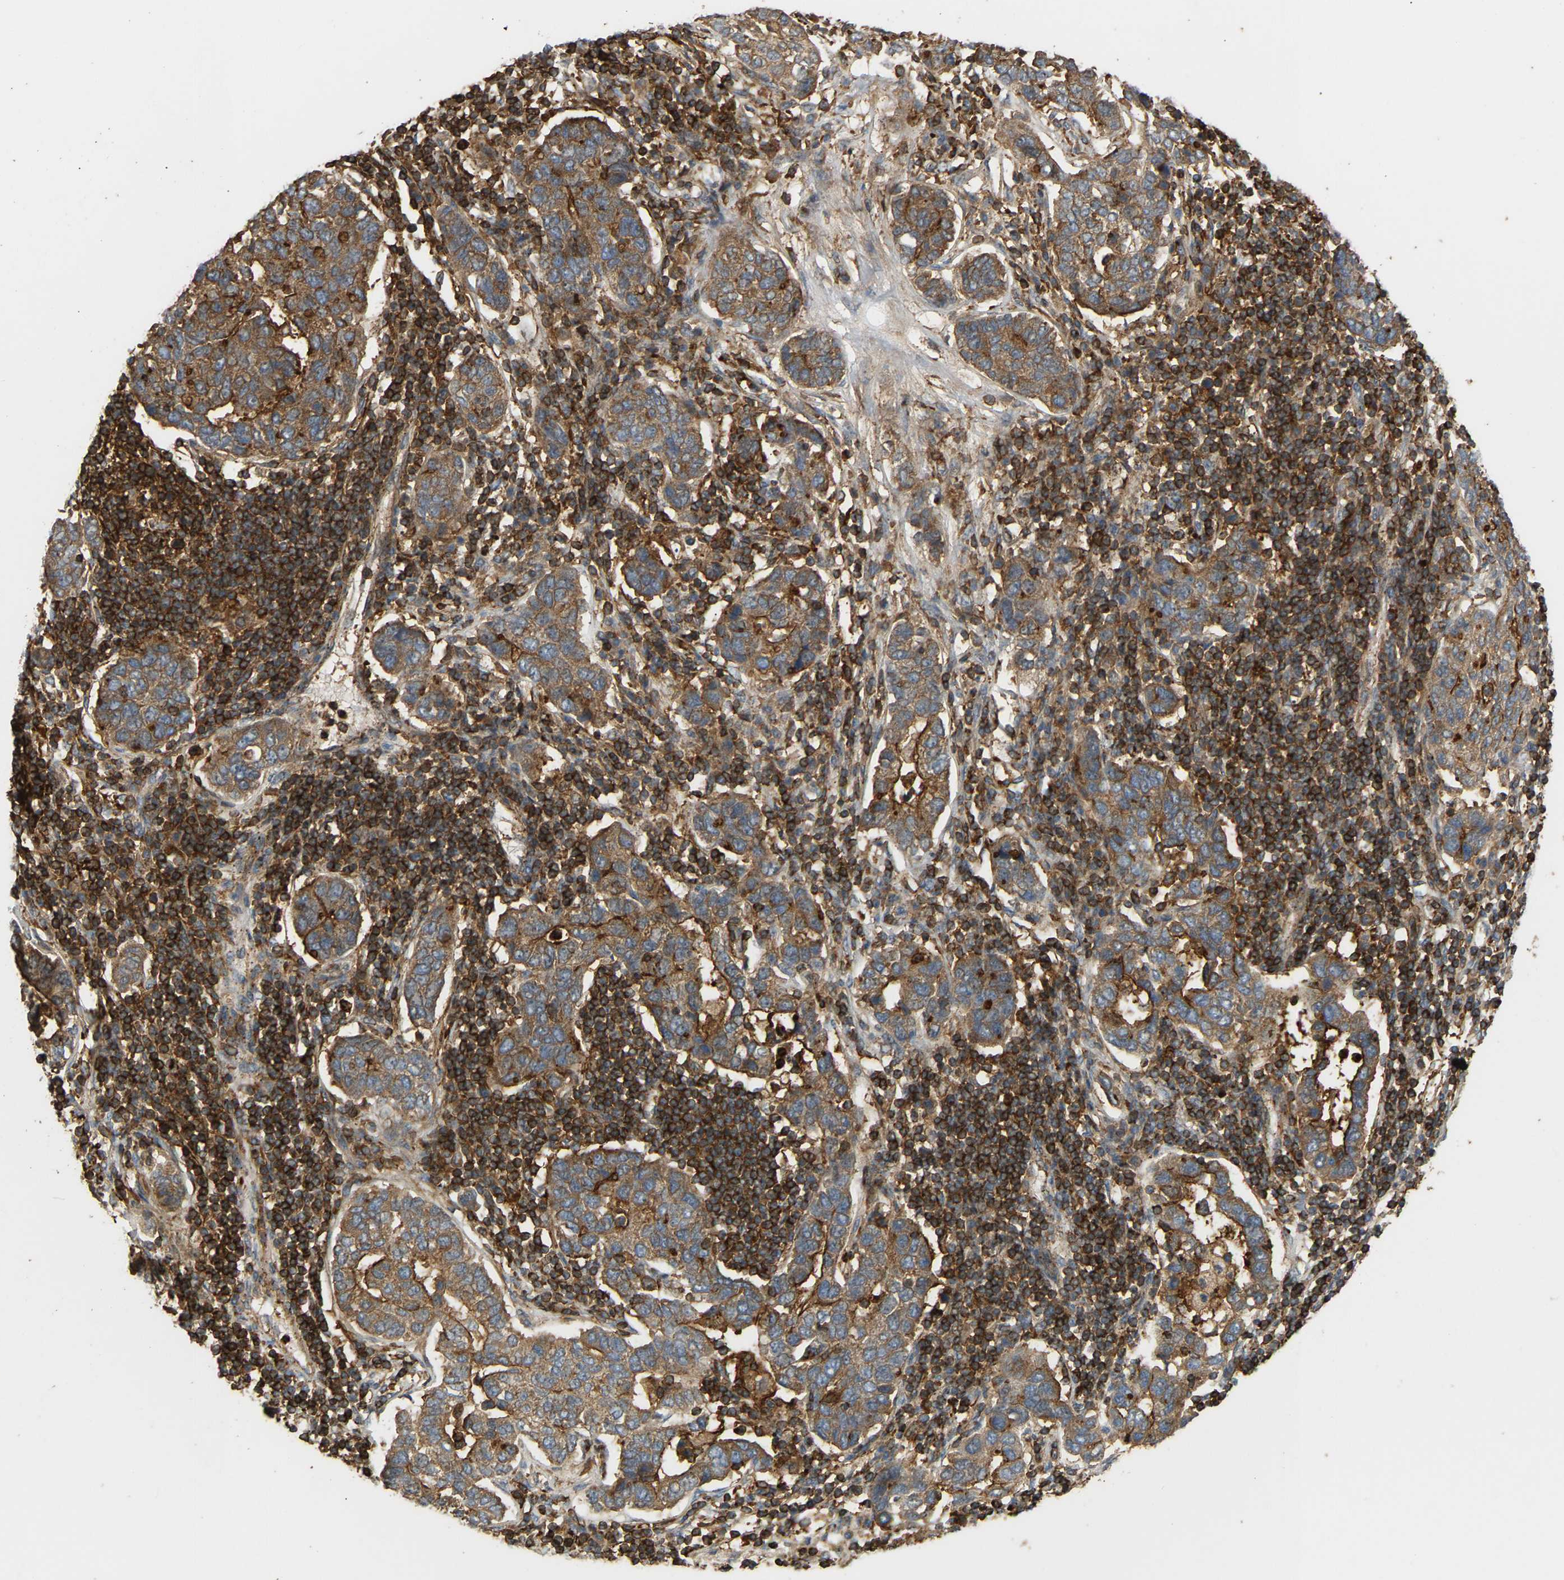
{"staining": {"intensity": "moderate", "quantity": ">75%", "location": "cytoplasmic/membranous"}, "tissue": "pancreatic cancer", "cell_type": "Tumor cells", "image_type": "cancer", "snomed": [{"axis": "morphology", "description": "Adenocarcinoma, NOS"}, {"axis": "topography", "description": "Pancreas"}], "caption": "The immunohistochemical stain shows moderate cytoplasmic/membranous positivity in tumor cells of pancreatic cancer tissue. The protein is shown in brown color, while the nuclei are stained blue.", "gene": "GOPC", "patient": {"sex": "female", "age": 61}}